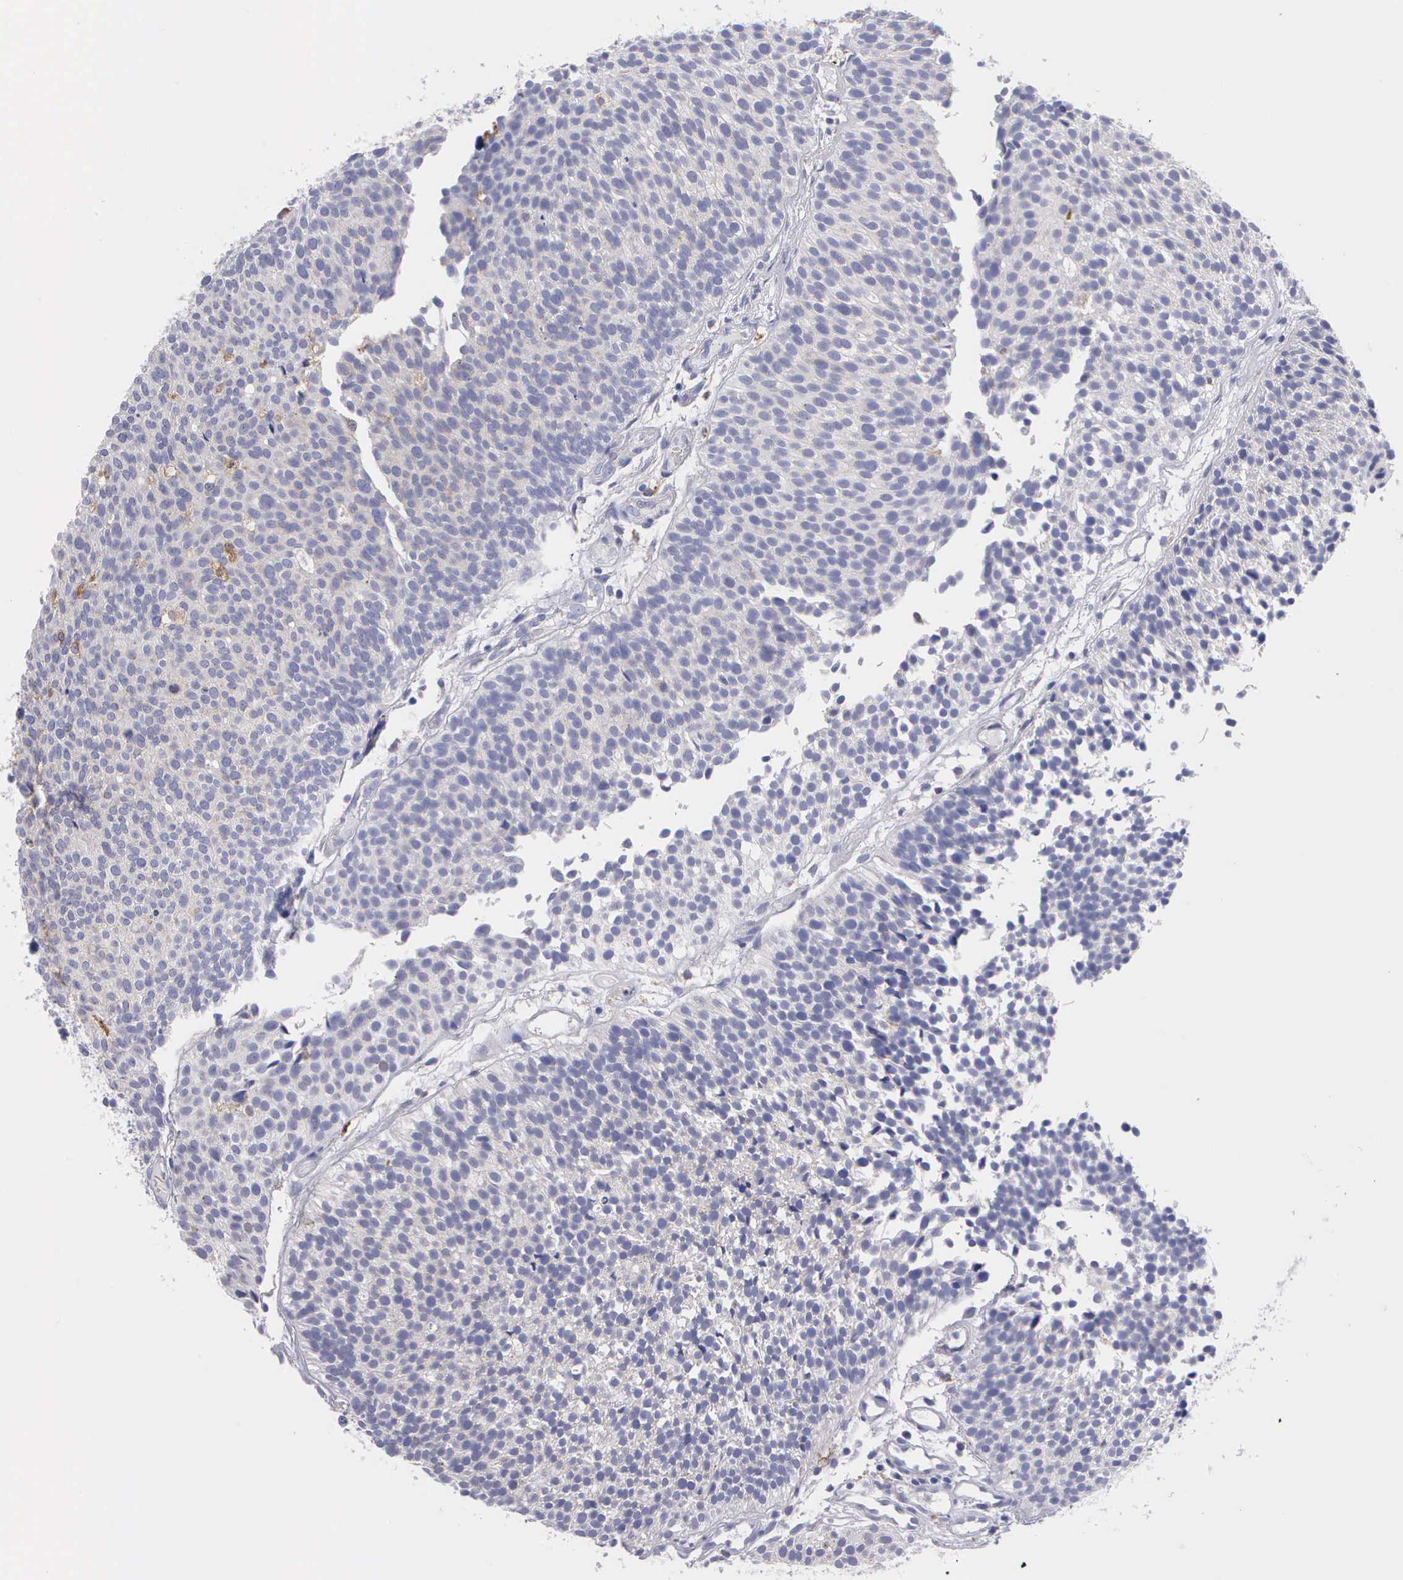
{"staining": {"intensity": "negative", "quantity": "none", "location": "none"}, "tissue": "urothelial cancer", "cell_type": "Tumor cells", "image_type": "cancer", "snomed": [{"axis": "morphology", "description": "Urothelial carcinoma, Low grade"}, {"axis": "topography", "description": "Urinary bladder"}], "caption": "Micrograph shows no significant protein staining in tumor cells of urothelial carcinoma (low-grade). (Stains: DAB (3,3'-diaminobenzidine) immunohistochemistry (IHC) with hematoxylin counter stain, Microscopy: brightfield microscopy at high magnification).", "gene": "TYRP1", "patient": {"sex": "male", "age": 85}}